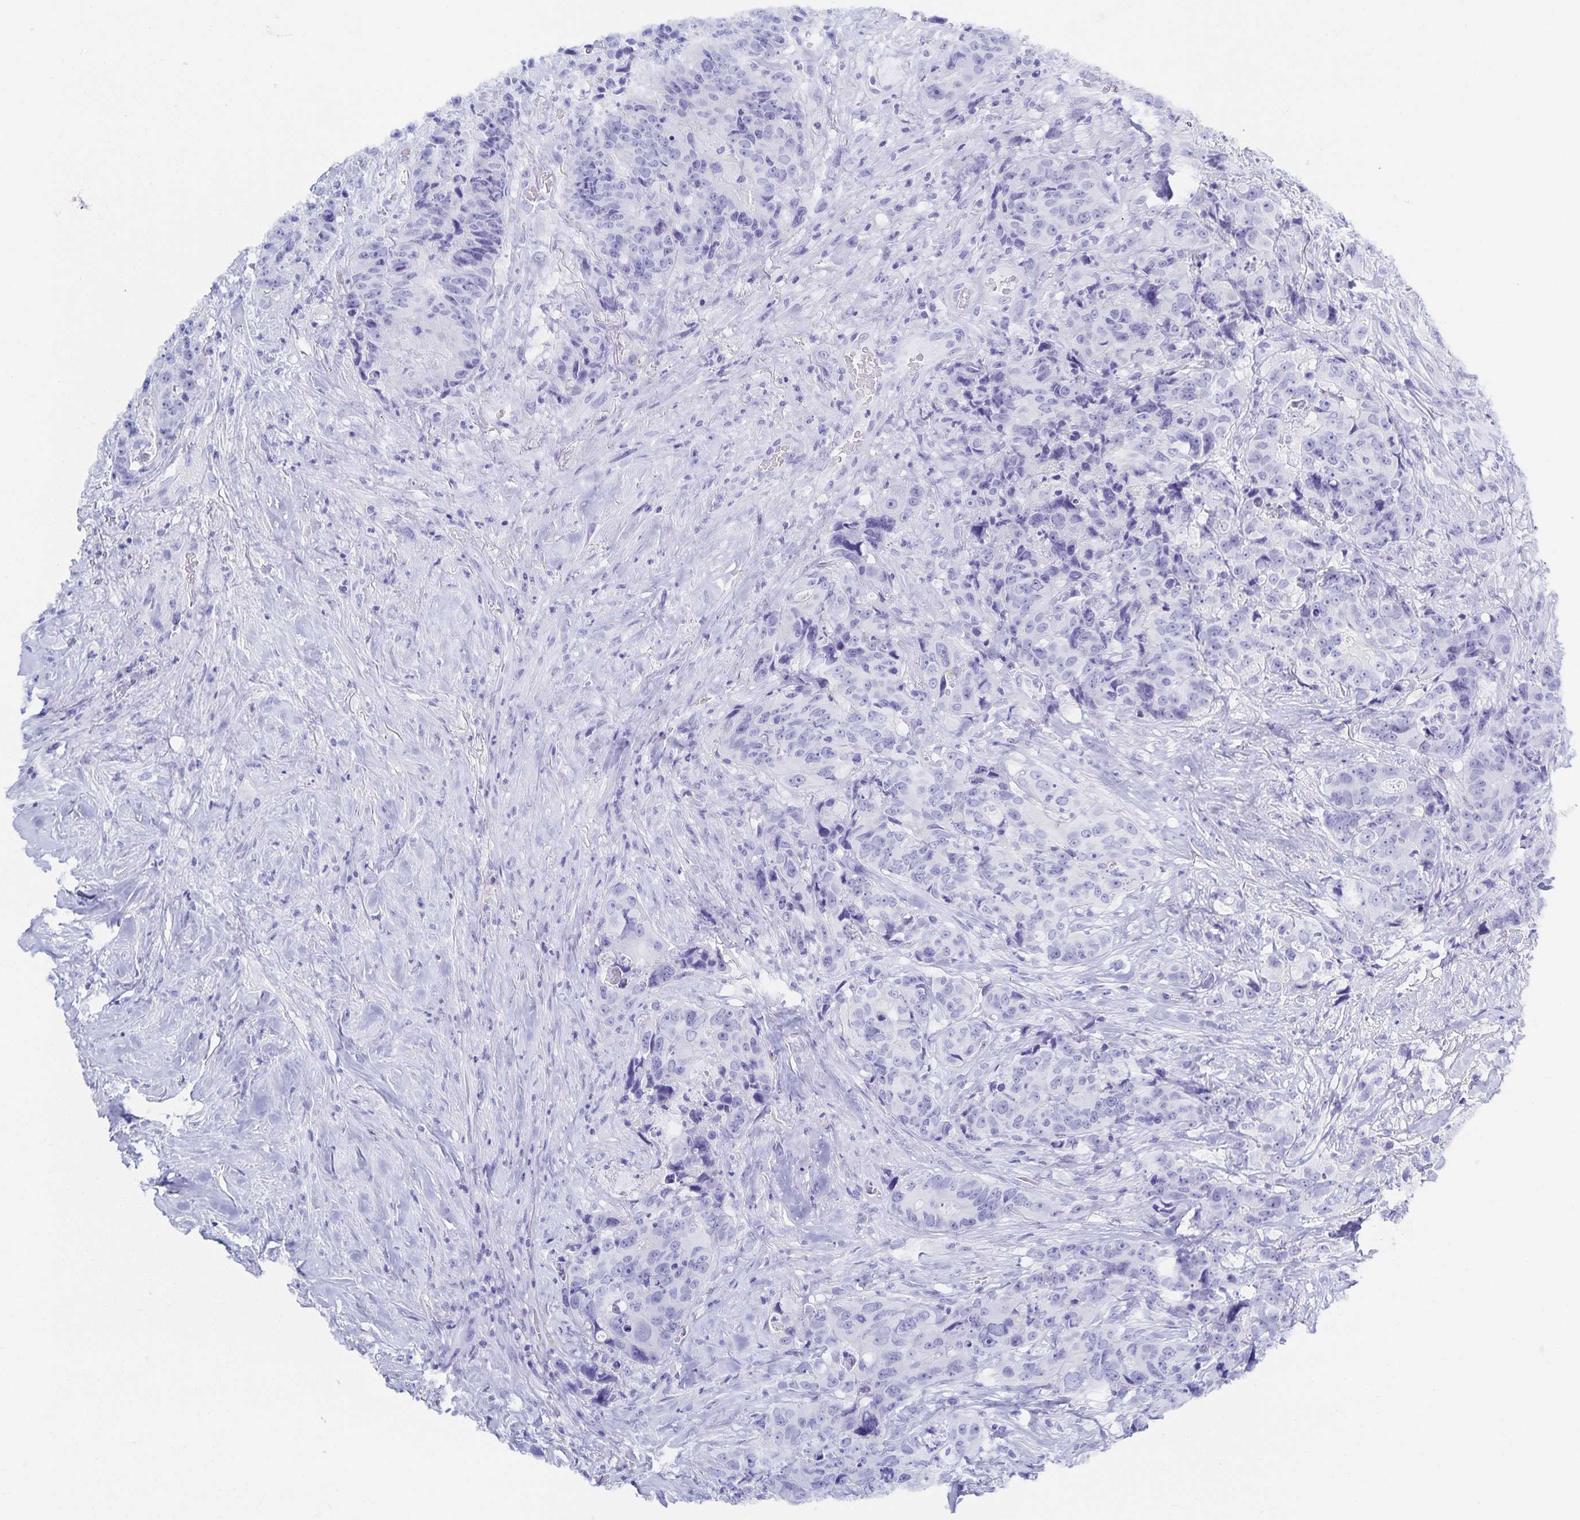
{"staining": {"intensity": "negative", "quantity": "none", "location": "none"}, "tissue": "colorectal cancer", "cell_type": "Tumor cells", "image_type": "cancer", "snomed": [{"axis": "morphology", "description": "Adenocarcinoma, NOS"}, {"axis": "topography", "description": "Rectum"}], "caption": "Protein analysis of colorectal cancer (adenocarcinoma) reveals no significant staining in tumor cells.", "gene": "SNTN", "patient": {"sex": "female", "age": 62}}